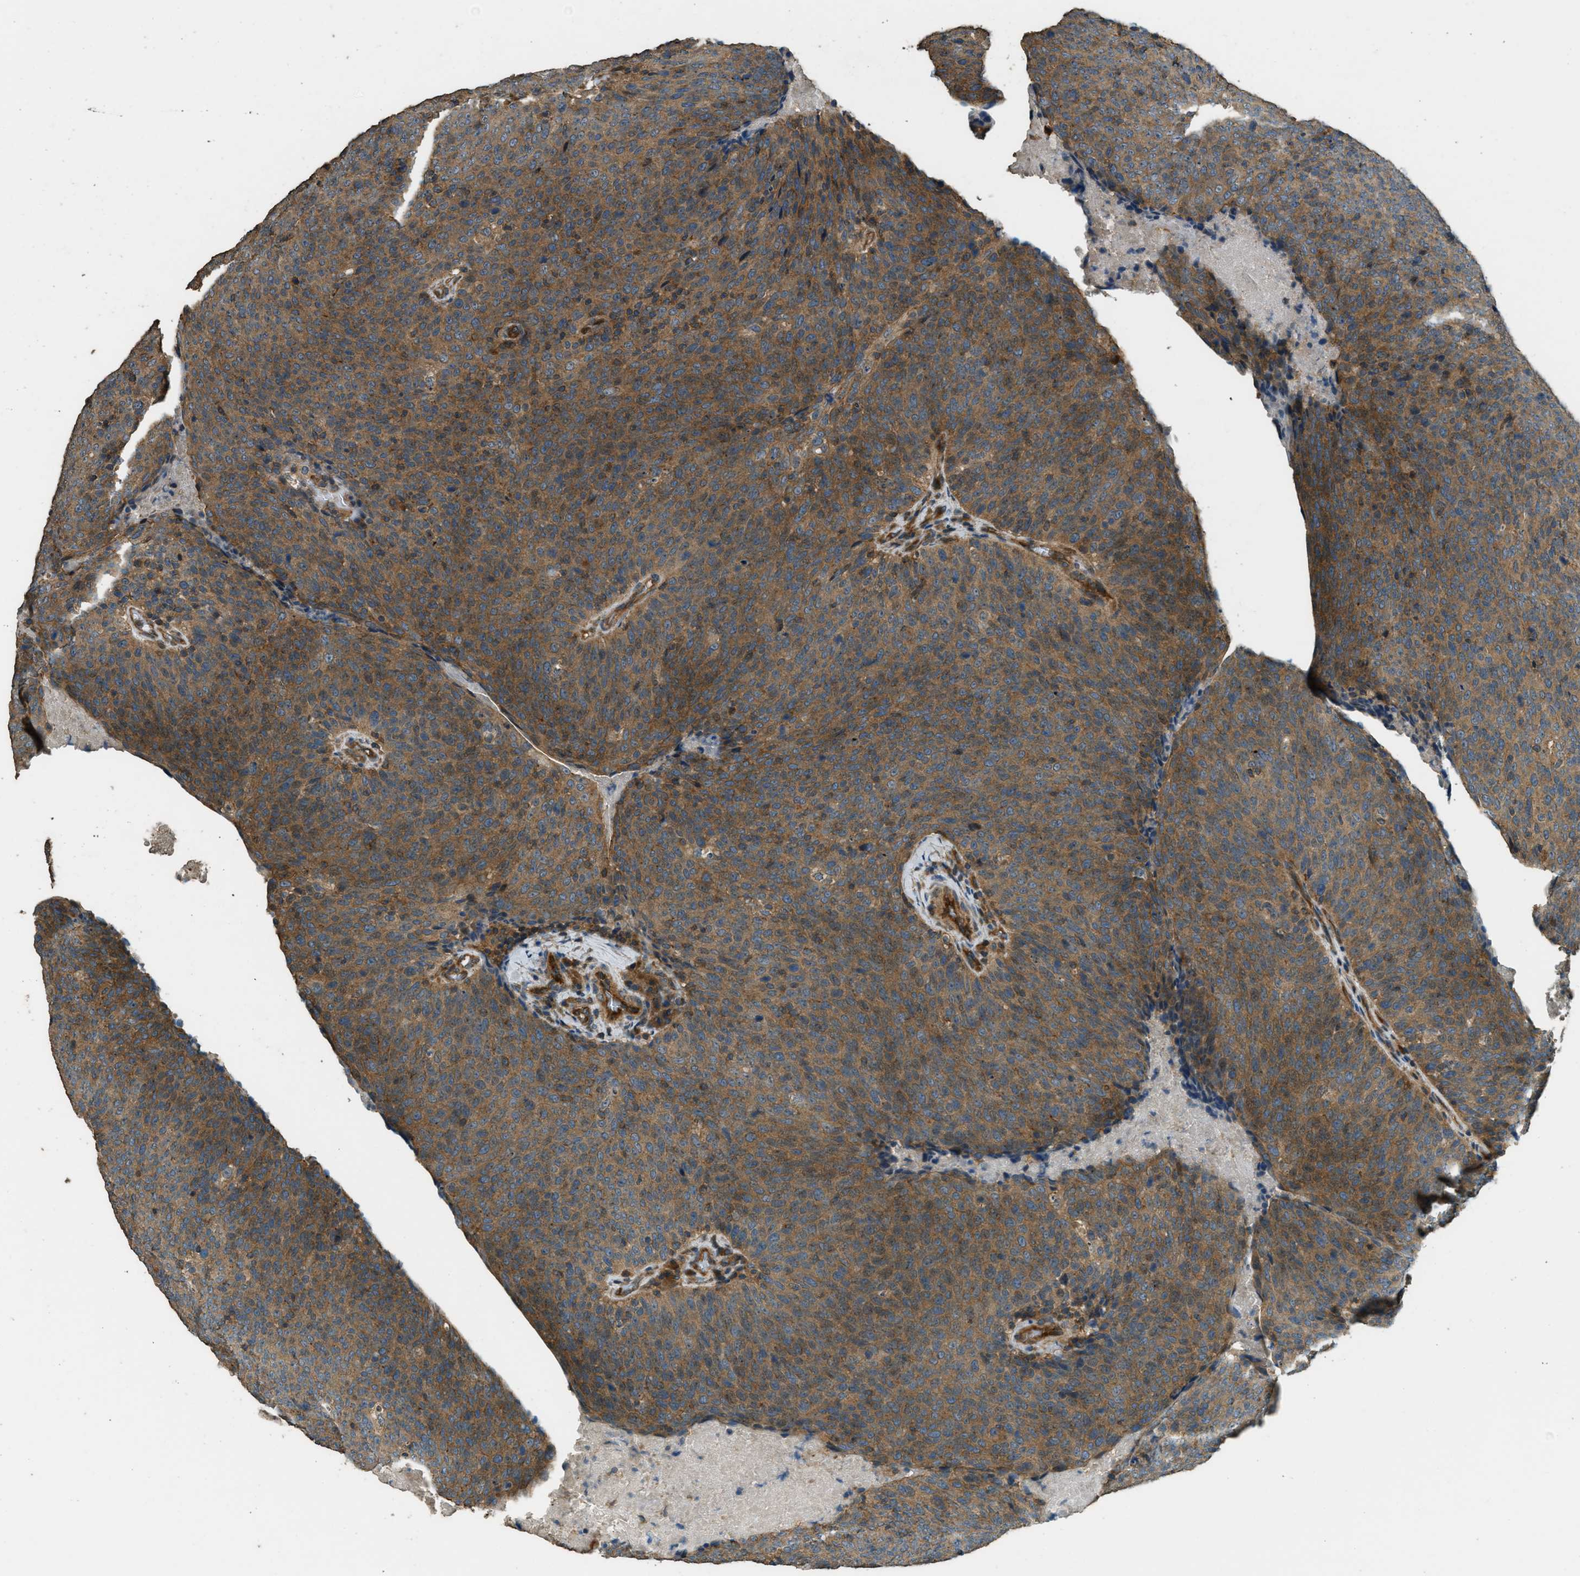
{"staining": {"intensity": "moderate", "quantity": ">75%", "location": "cytoplasmic/membranous"}, "tissue": "head and neck cancer", "cell_type": "Tumor cells", "image_type": "cancer", "snomed": [{"axis": "morphology", "description": "Squamous cell carcinoma, NOS"}, {"axis": "morphology", "description": "Squamous cell carcinoma, metastatic, NOS"}, {"axis": "topography", "description": "Lymph node"}, {"axis": "topography", "description": "Head-Neck"}], "caption": "High-magnification brightfield microscopy of metastatic squamous cell carcinoma (head and neck) stained with DAB (brown) and counterstained with hematoxylin (blue). tumor cells exhibit moderate cytoplasmic/membranous expression is present in about>75% of cells.", "gene": "MARS1", "patient": {"sex": "male", "age": 62}}